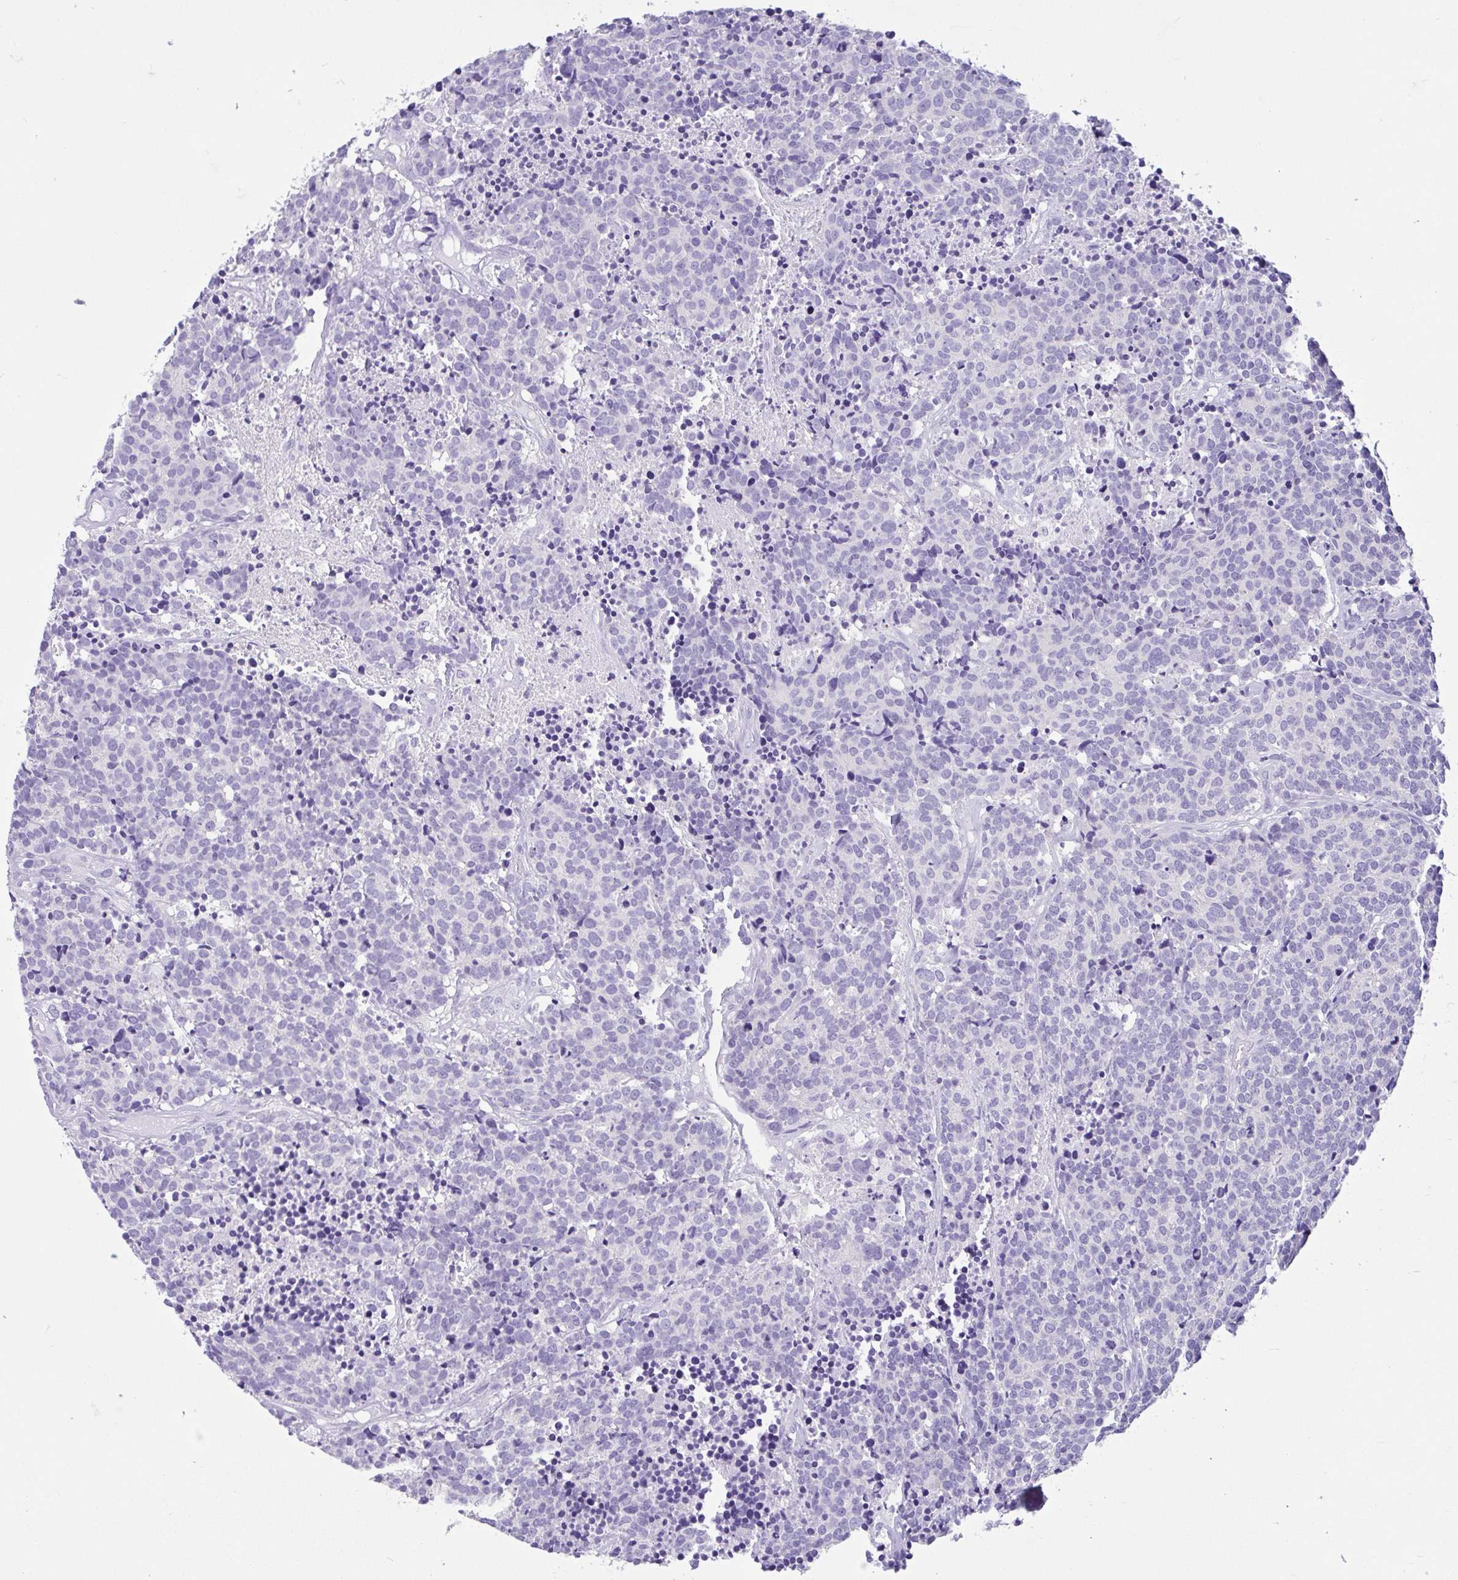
{"staining": {"intensity": "negative", "quantity": "none", "location": "none"}, "tissue": "carcinoid", "cell_type": "Tumor cells", "image_type": "cancer", "snomed": [{"axis": "morphology", "description": "Carcinoid, malignant, NOS"}, {"axis": "topography", "description": "Skin"}], "caption": "Carcinoid stained for a protein using immunohistochemistry displays no staining tumor cells.", "gene": "OR4N4", "patient": {"sex": "female", "age": 79}}